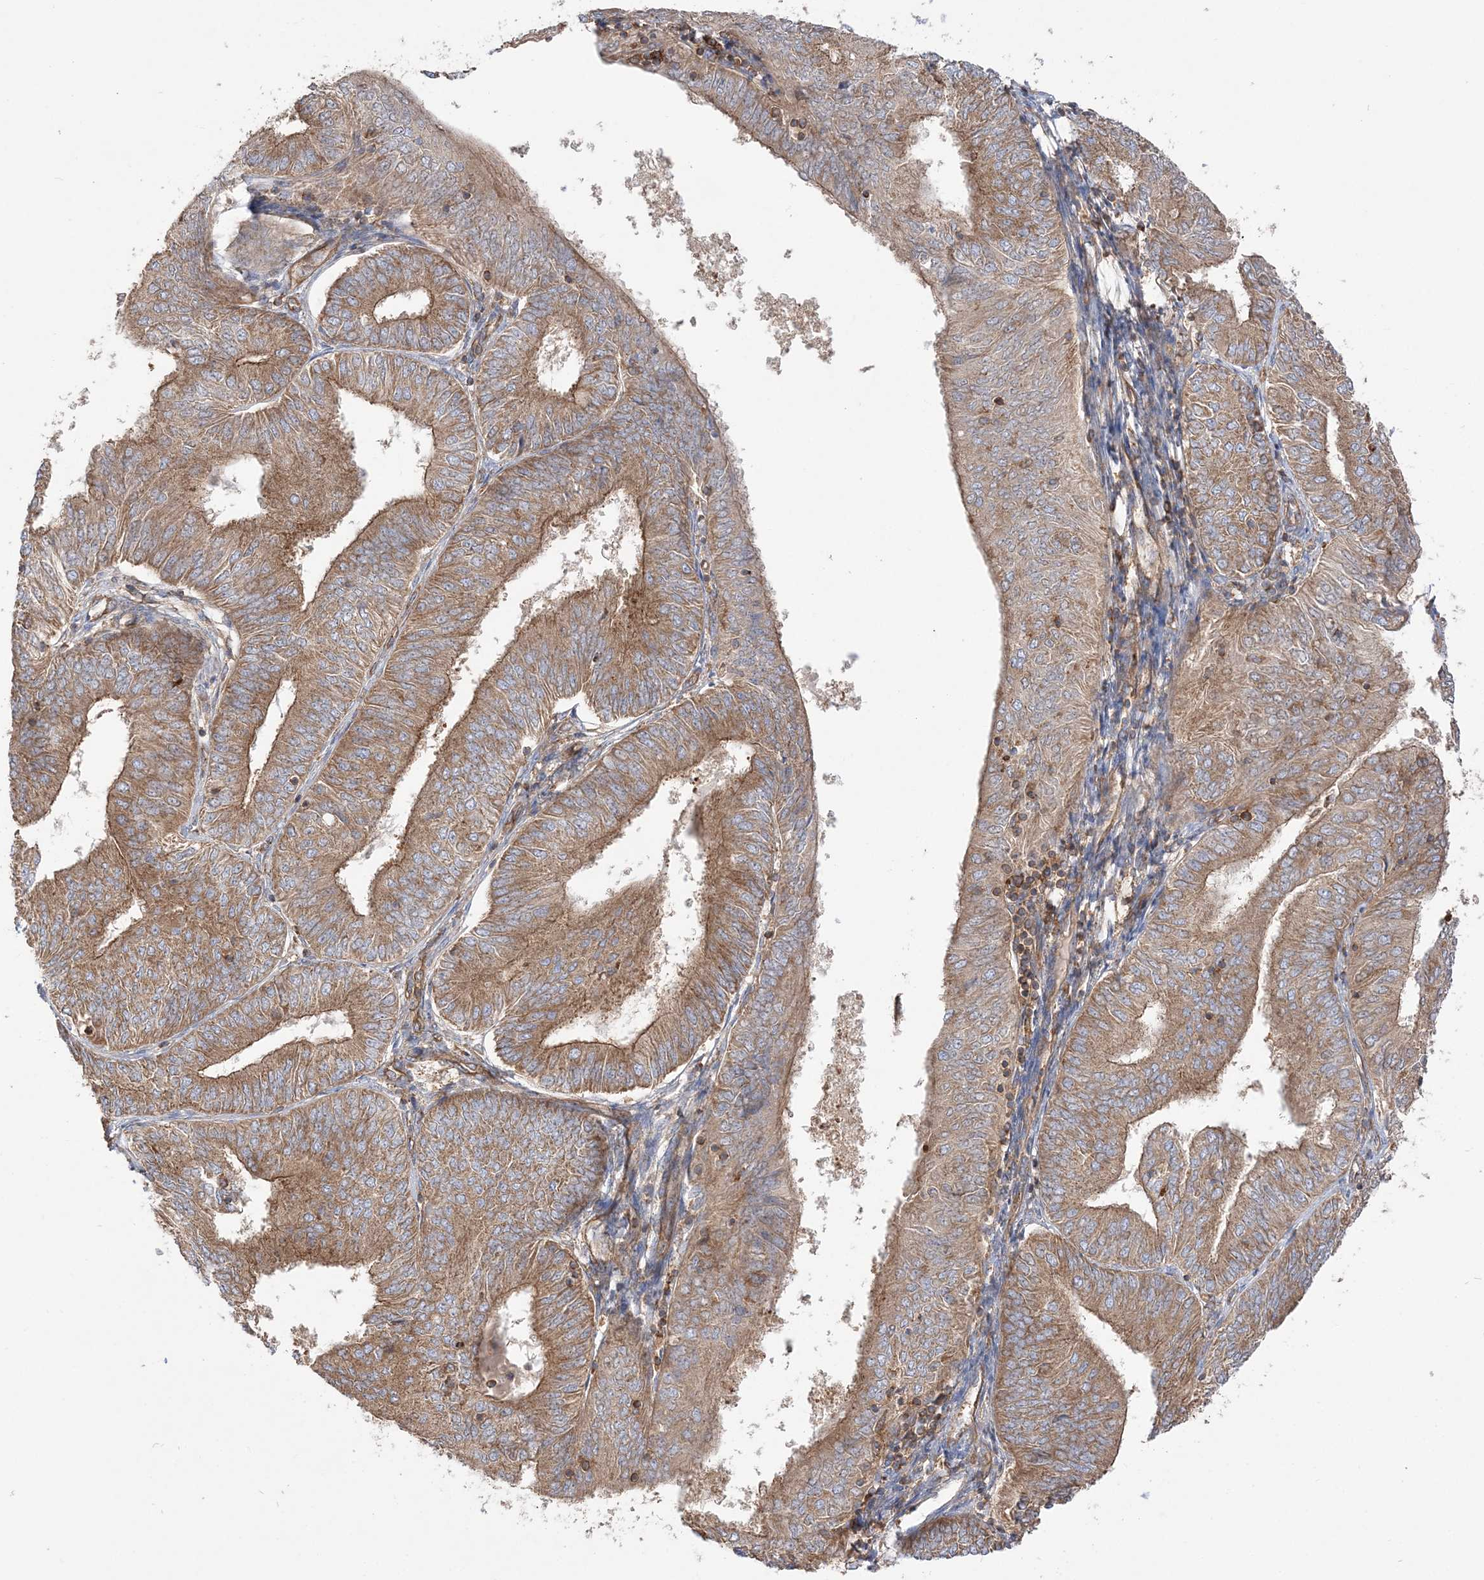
{"staining": {"intensity": "moderate", "quantity": ">75%", "location": "cytoplasmic/membranous"}, "tissue": "endometrial cancer", "cell_type": "Tumor cells", "image_type": "cancer", "snomed": [{"axis": "morphology", "description": "Adenocarcinoma, NOS"}, {"axis": "topography", "description": "Endometrium"}], "caption": "Endometrial adenocarcinoma stained with immunohistochemistry (IHC) demonstrates moderate cytoplasmic/membranous expression in about >75% of tumor cells.", "gene": "TBC1D5", "patient": {"sex": "female", "age": 58}}